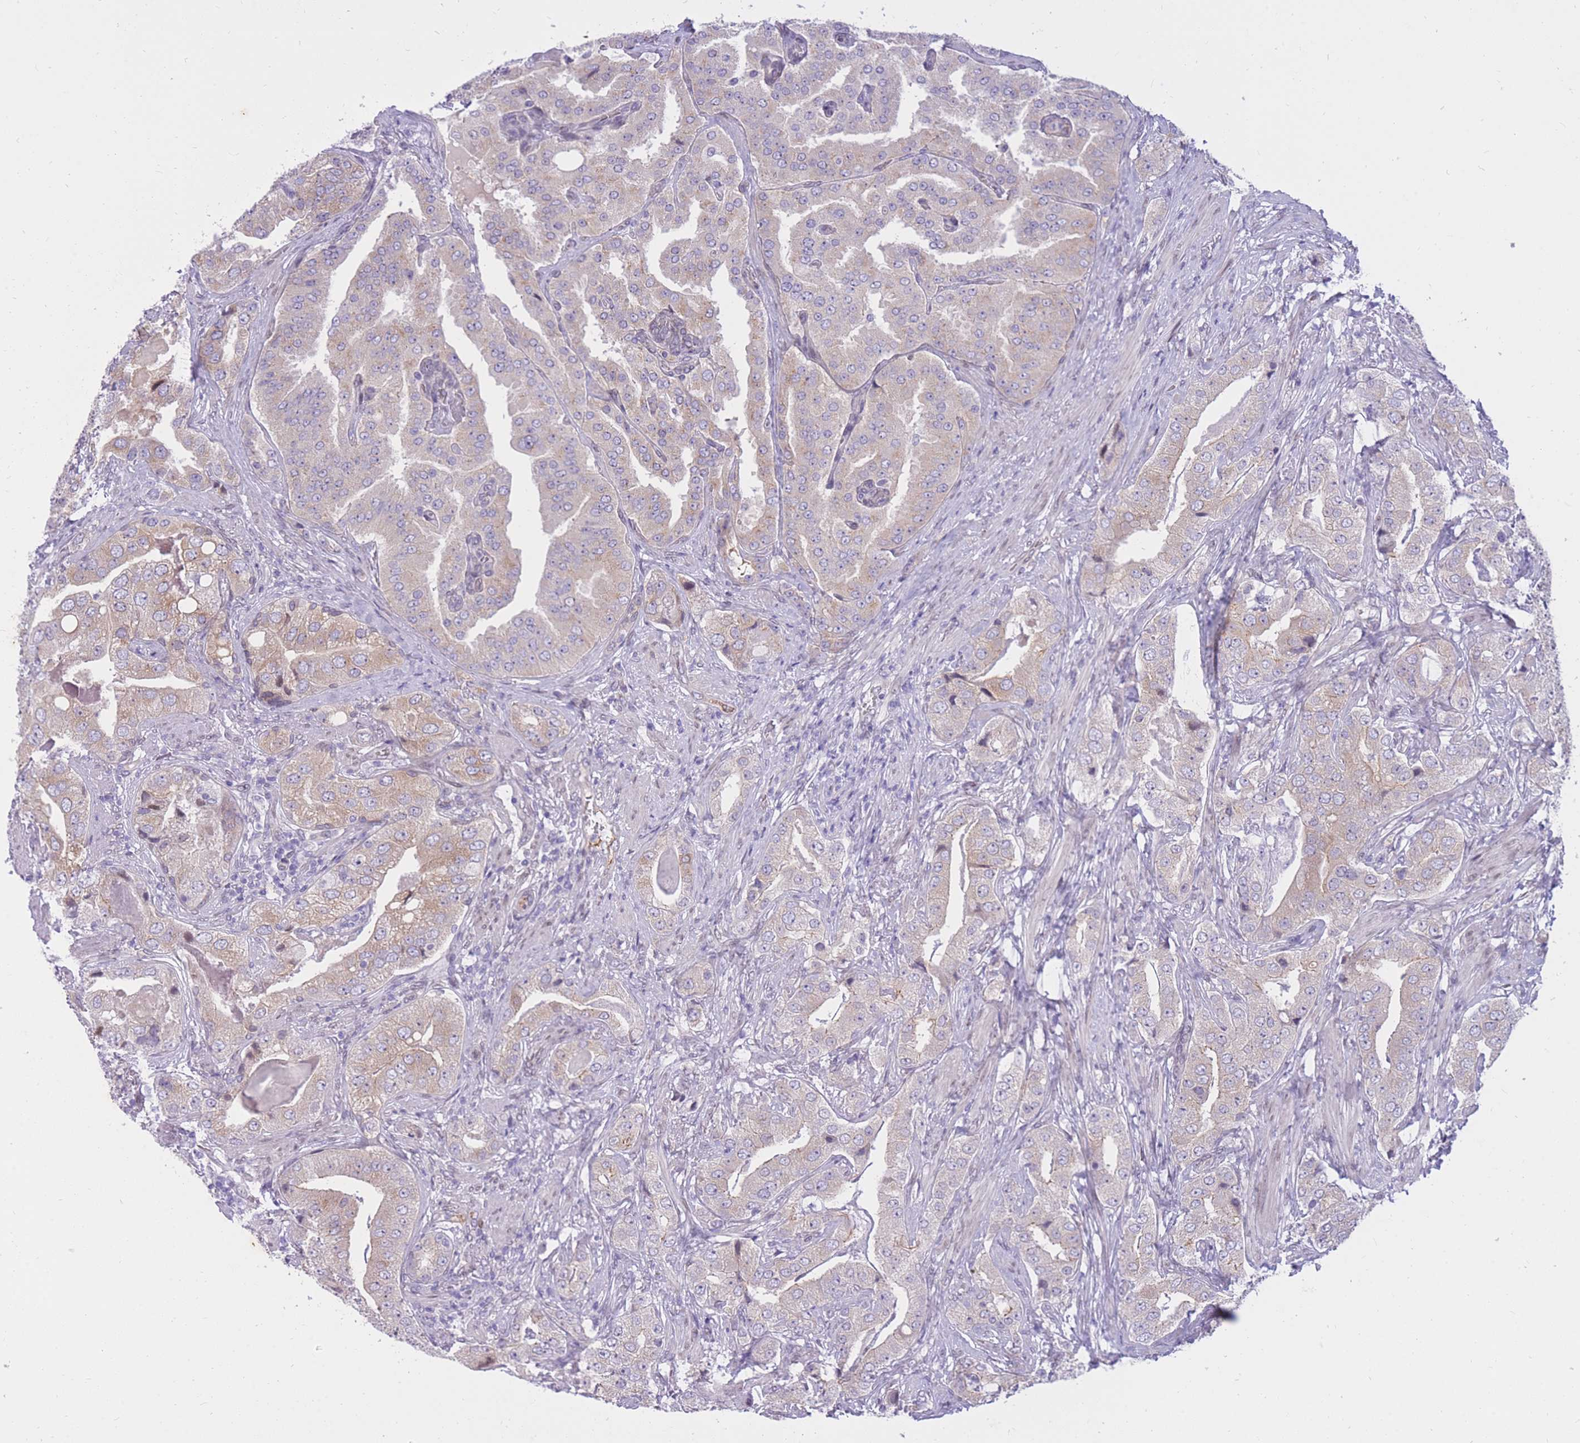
{"staining": {"intensity": "moderate", "quantity": "25%-75%", "location": "cytoplasmic/membranous"}, "tissue": "prostate cancer", "cell_type": "Tumor cells", "image_type": "cancer", "snomed": [{"axis": "morphology", "description": "Adenocarcinoma, High grade"}, {"axis": "topography", "description": "Prostate"}], "caption": "A photomicrograph showing moderate cytoplasmic/membranous positivity in approximately 25%-75% of tumor cells in prostate cancer (high-grade adenocarcinoma), as visualized by brown immunohistochemical staining.", "gene": "HOOK2", "patient": {"sex": "male", "age": 63}}